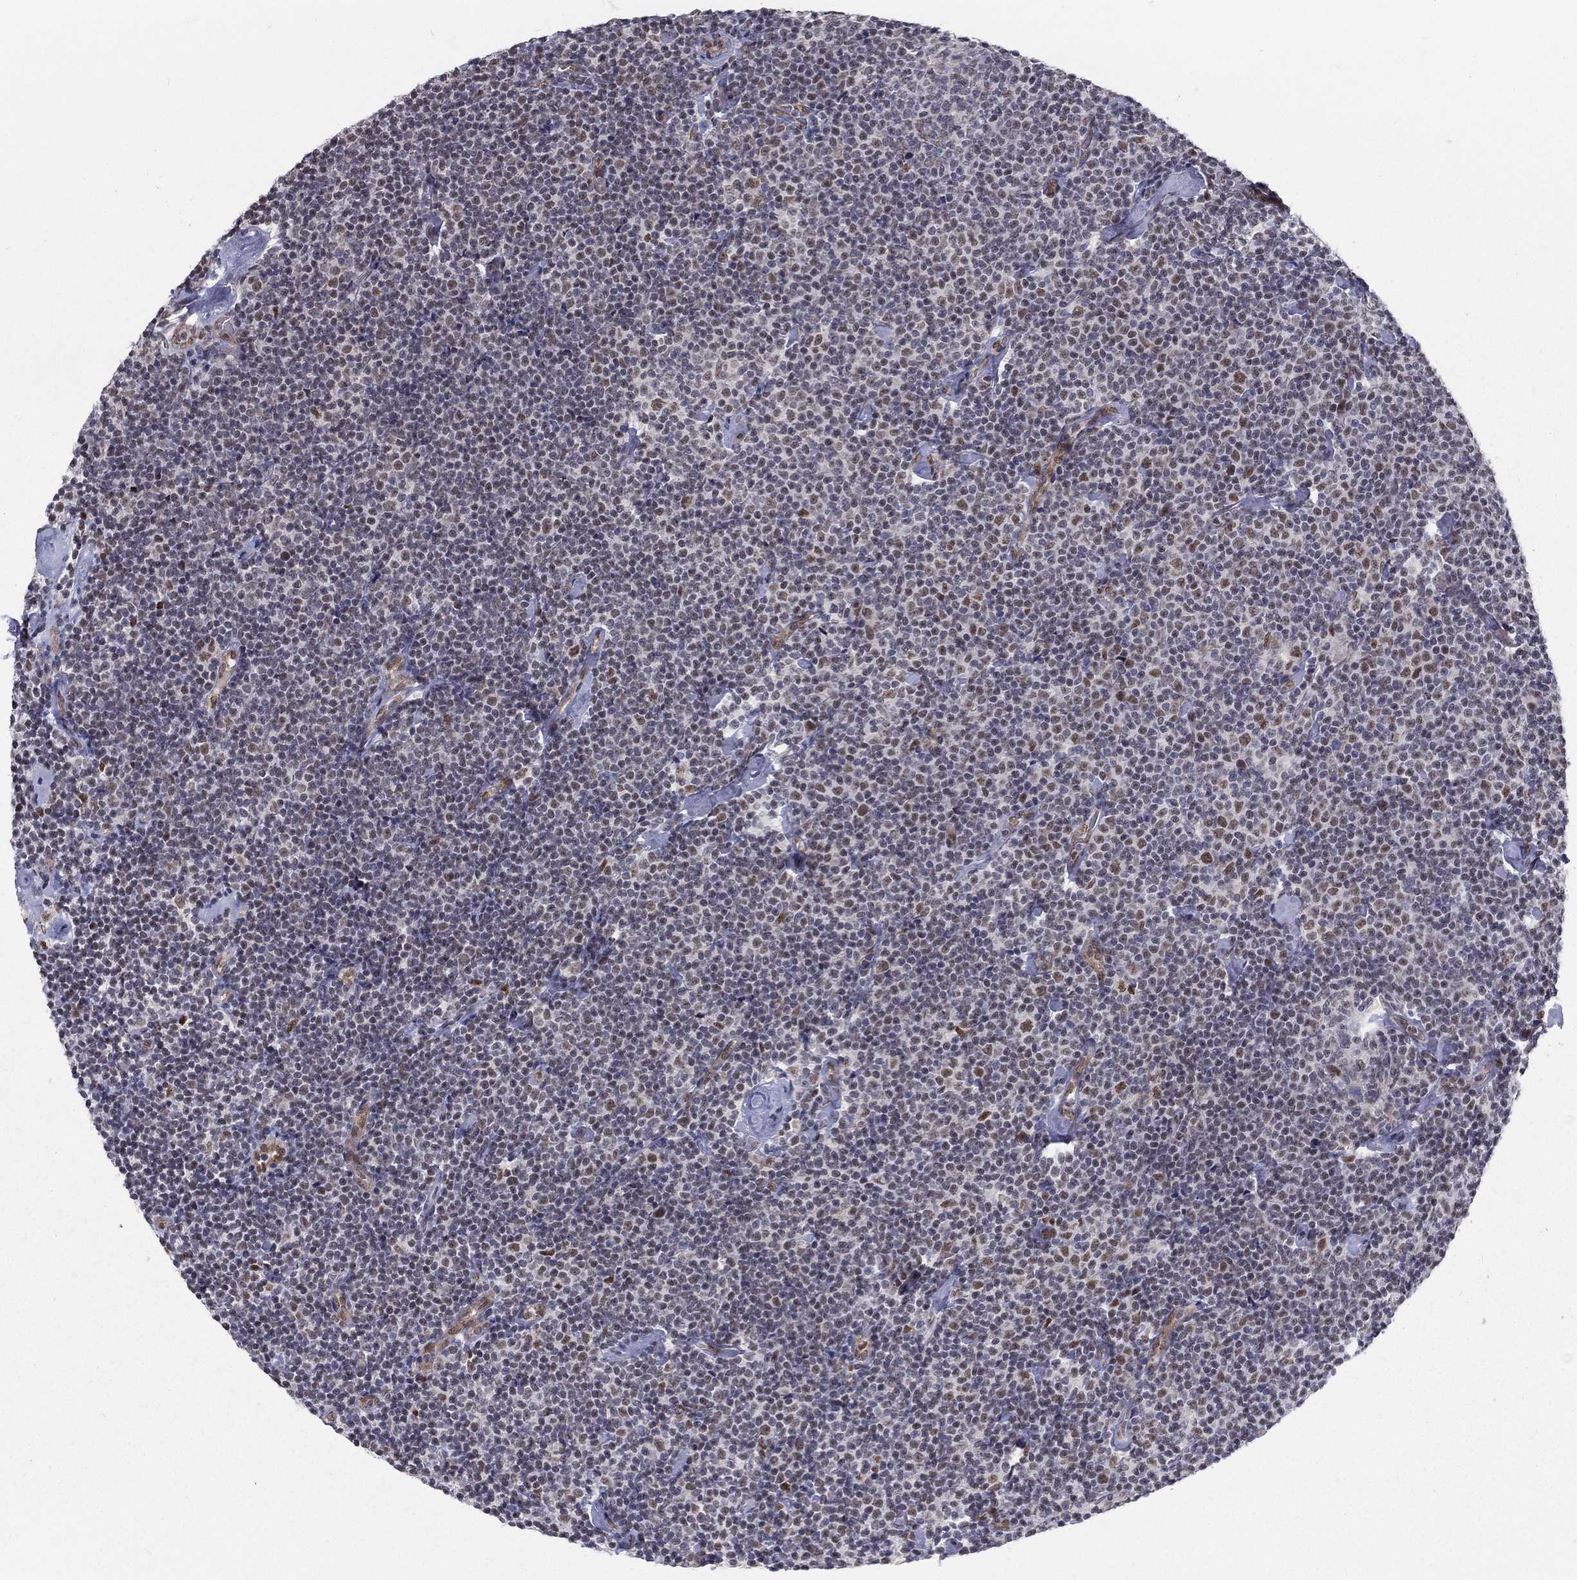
{"staining": {"intensity": "moderate", "quantity": "<25%", "location": "nuclear"}, "tissue": "lymphoma", "cell_type": "Tumor cells", "image_type": "cancer", "snomed": [{"axis": "morphology", "description": "Malignant lymphoma, non-Hodgkin's type, Low grade"}, {"axis": "topography", "description": "Lymph node"}], "caption": "The immunohistochemical stain labels moderate nuclear expression in tumor cells of low-grade malignant lymphoma, non-Hodgkin's type tissue.", "gene": "ZBED1", "patient": {"sex": "male", "age": 81}}